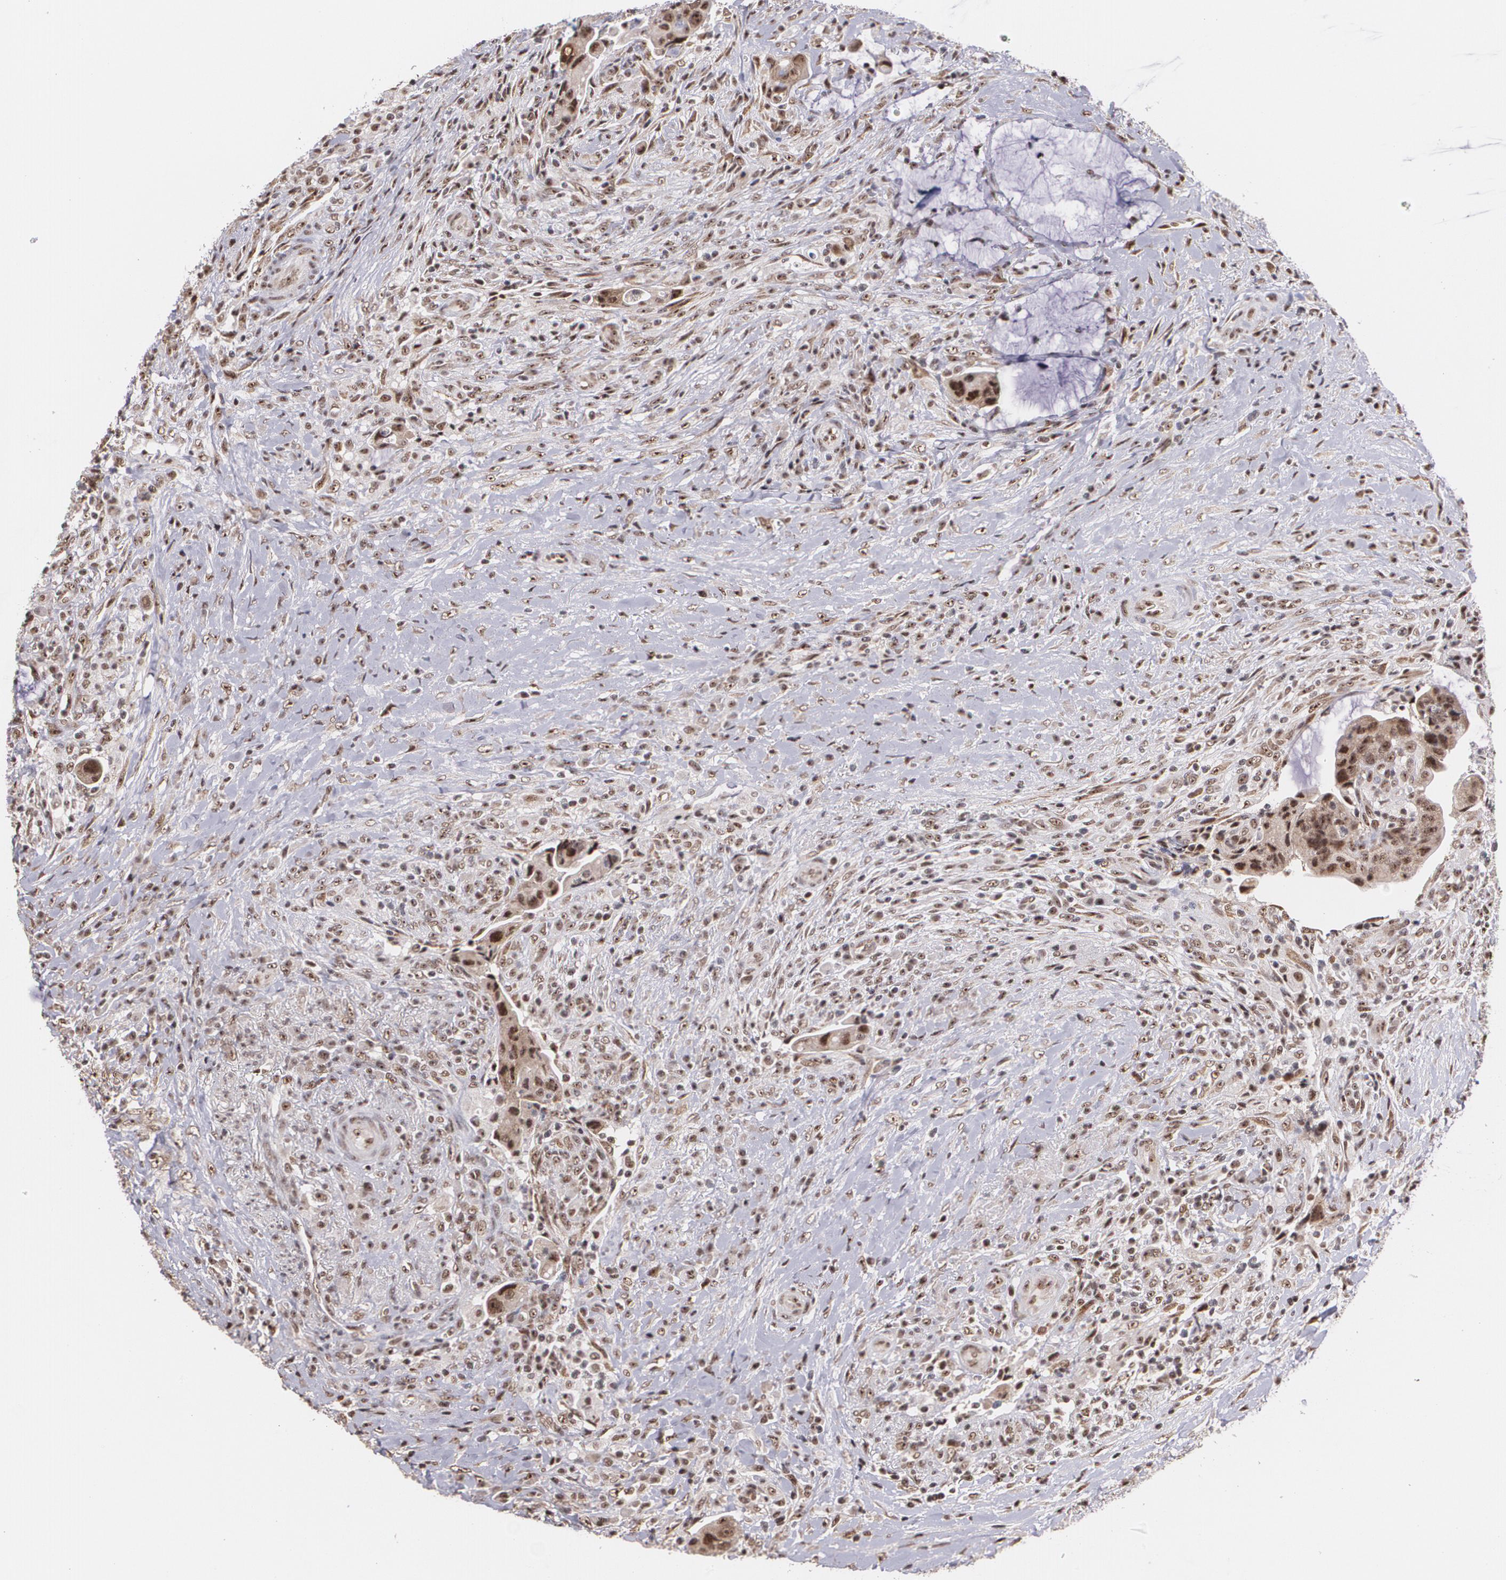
{"staining": {"intensity": "strong", "quantity": ">75%", "location": "cytoplasmic/membranous,nuclear"}, "tissue": "colorectal cancer", "cell_type": "Tumor cells", "image_type": "cancer", "snomed": [{"axis": "morphology", "description": "Adenocarcinoma, NOS"}, {"axis": "topography", "description": "Rectum"}], "caption": "This is an image of IHC staining of colorectal adenocarcinoma, which shows strong positivity in the cytoplasmic/membranous and nuclear of tumor cells.", "gene": "C6orf15", "patient": {"sex": "female", "age": 71}}